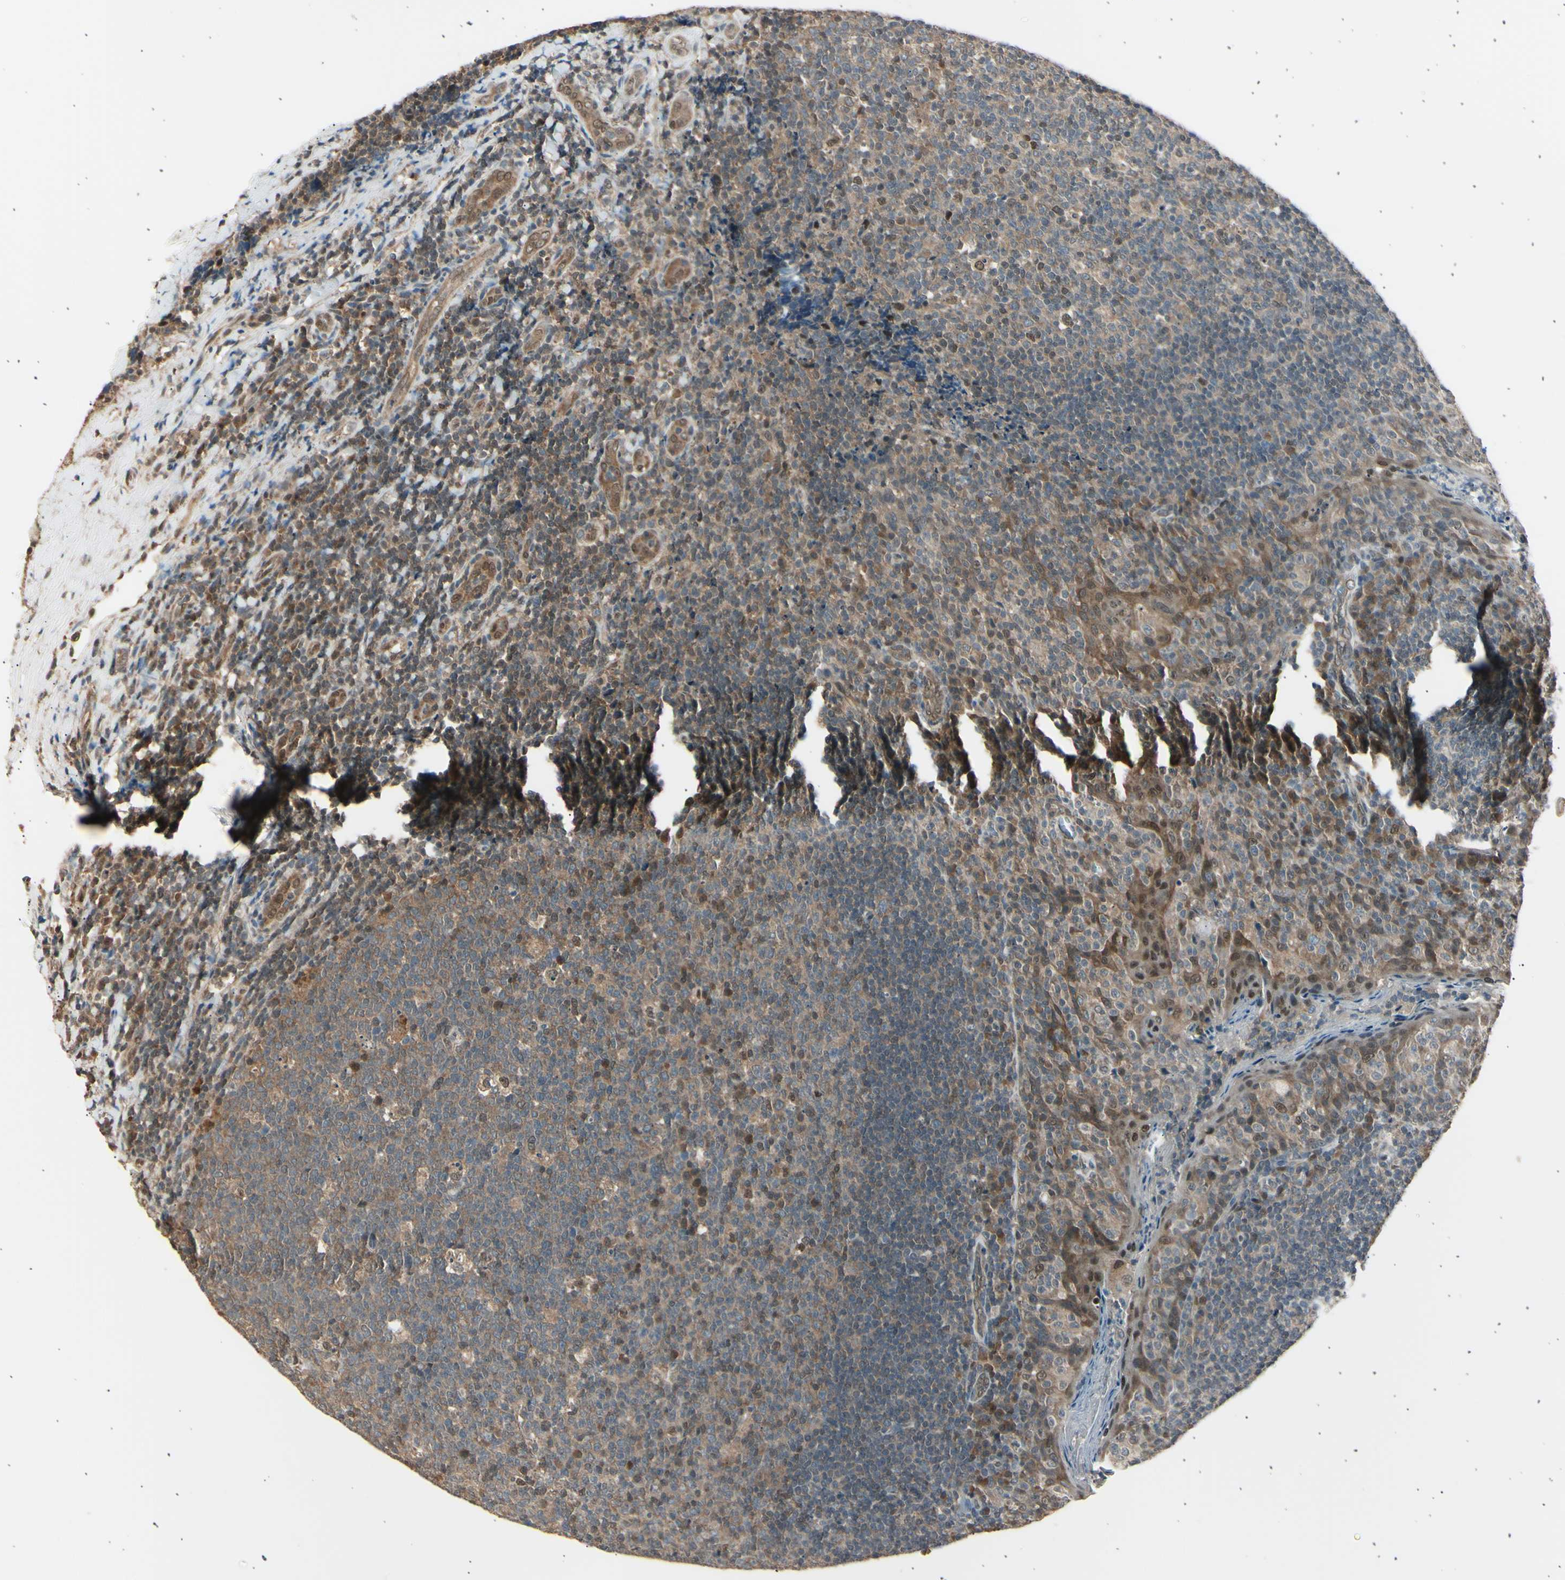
{"staining": {"intensity": "weak", "quantity": ">75%", "location": "cytoplasmic/membranous"}, "tissue": "tonsil", "cell_type": "Germinal center cells", "image_type": "normal", "snomed": [{"axis": "morphology", "description": "Normal tissue, NOS"}, {"axis": "topography", "description": "Tonsil"}], "caption": "Protein expression by immunohistochemistry (IHC) shows weak cytoplasmic/membranous positivity in approximately >75% of germinal center cells in unremarkable tonsil.", "gene": "PSMD5", "patient": {"sex": "male", "age": 17}}